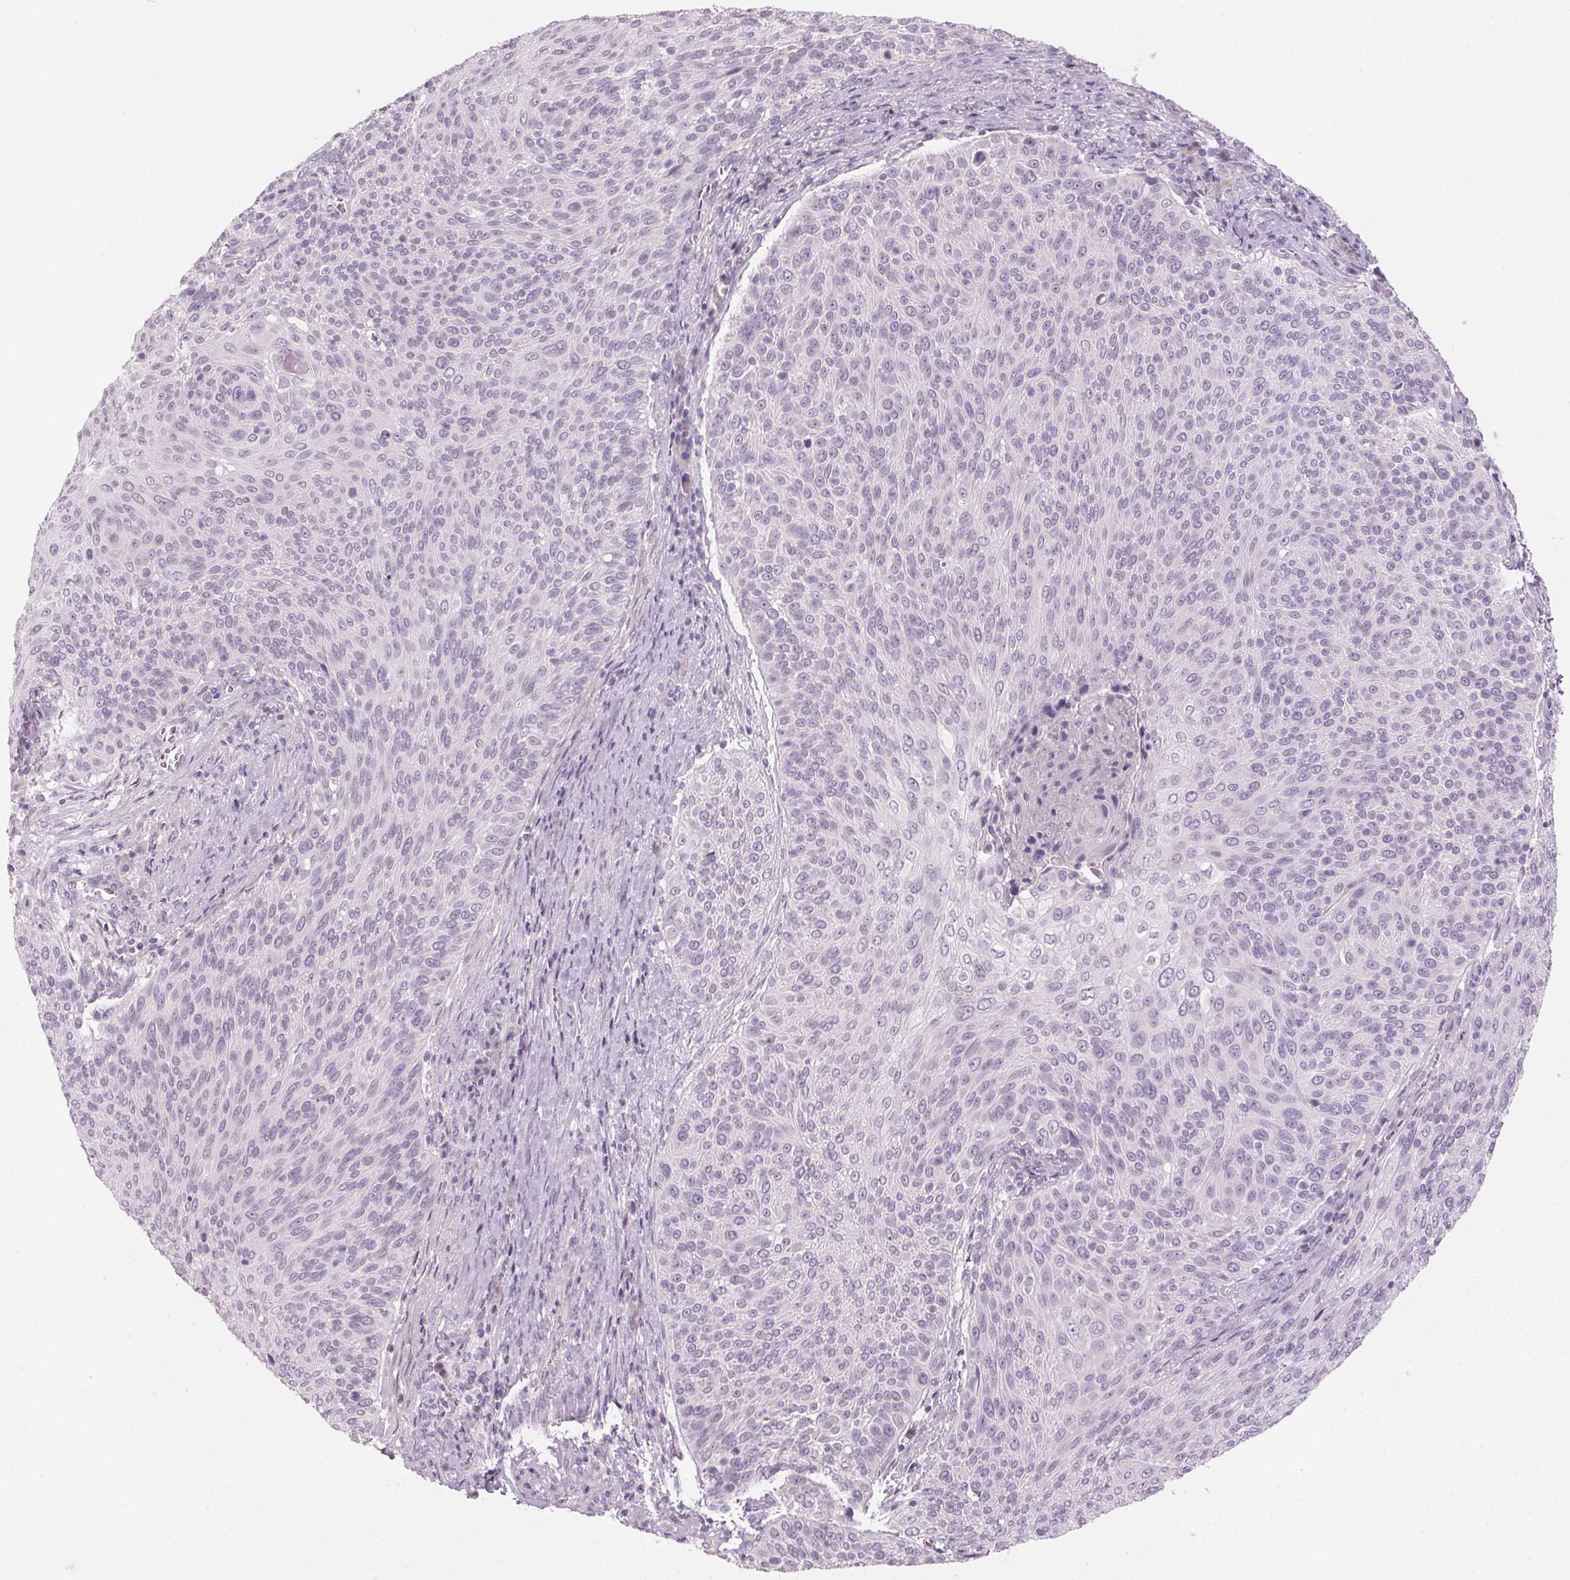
{"staining": {"intensity": "negative", "quantity": "none", "location": "none"}, "tissue": "cervical cancer", "cell_type": "Tumor cells", "image_type": "cancer", "snomed": [{"axis": "morphology", "description": "Squamous cell carcinoma, NOS"}, {"axis": "topography", "description": "Cervix"}], "caption": "Immunohistochemistry micrograph of human squamous cell carcinoma (cervical) stained for a protein (brown), which exhibits no expression in tumor cells.", "gene": "ADAM20", "patient": {"sex": "female", "age": 31}}